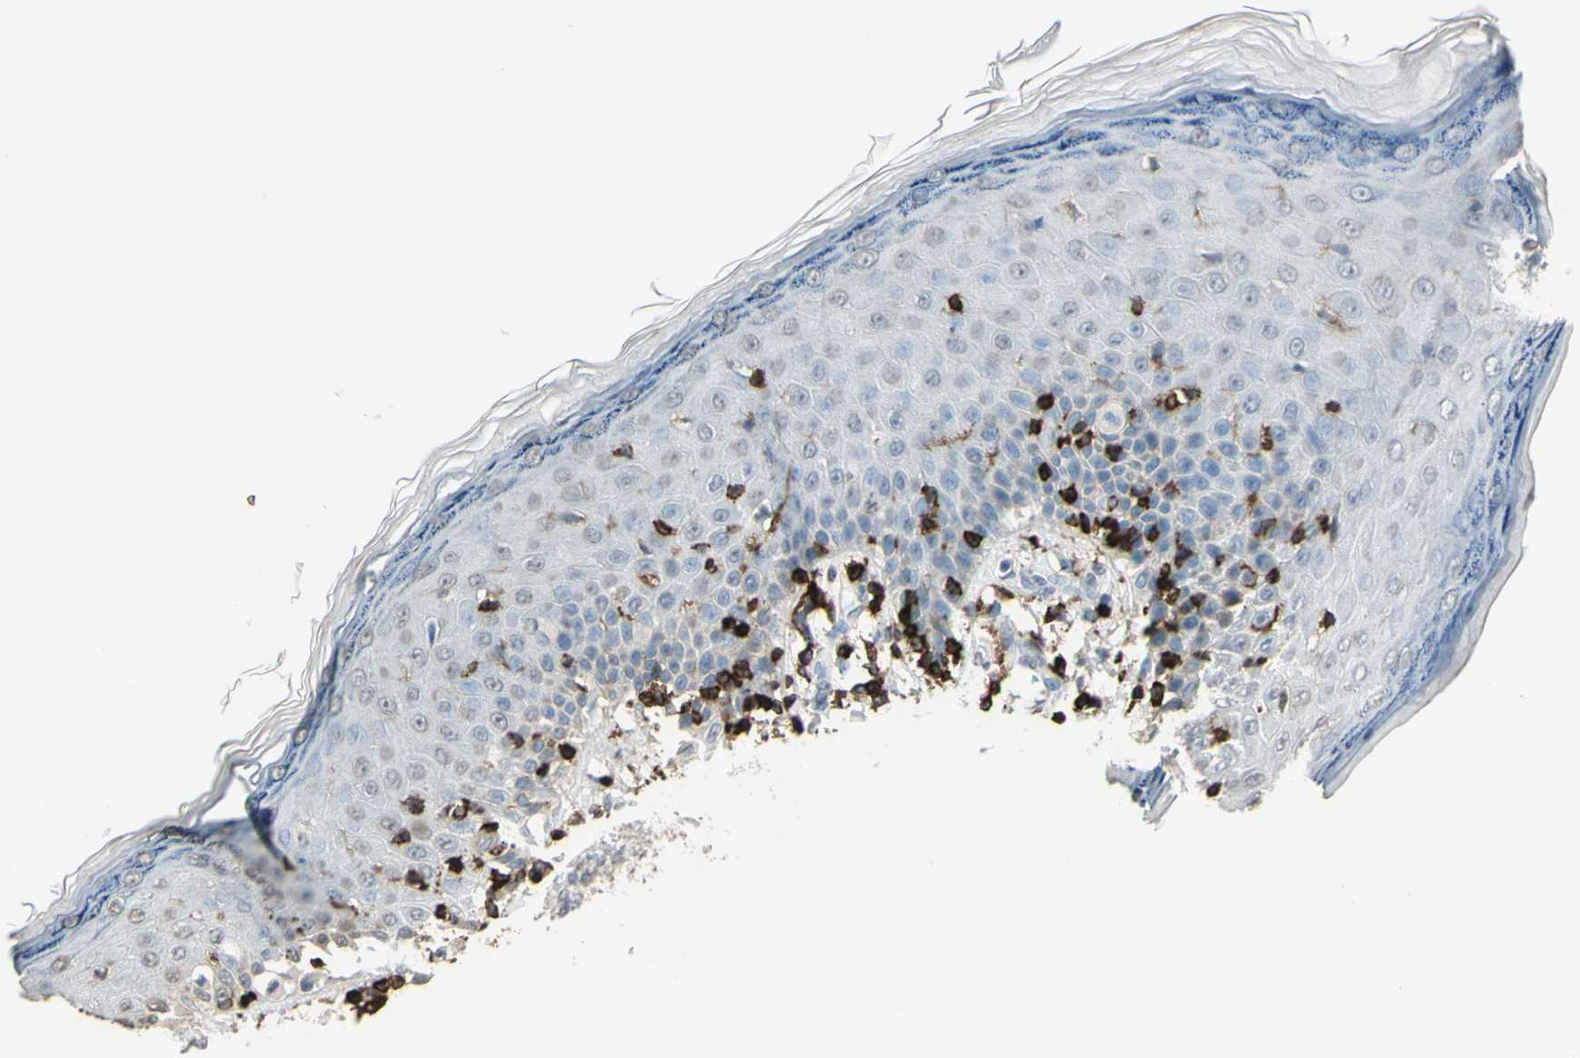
{"staining": {"intensity": "negative", "quantity": "none", "location": "none"}, "tissue": "melanoma", "cell_type": "Tumor cells", "image_type": "cancer", "snomed": [{"axis": "morphology", "description": "Malignant melanoma, NOS"}, {"axis": "topography", "description": "Skin"}], "caption": "This photomicrograph is of melanoma stained with immunohistochemistry to label a protein in brown with the nuclei are counter-stained blue. There is no positivity in tumor cells. (DAB immunohistochemistry visualized using brightfield microscopy, high magnification).", "gene": "PSTPIP1", "patient": {"sex": "female", "age": 81}}